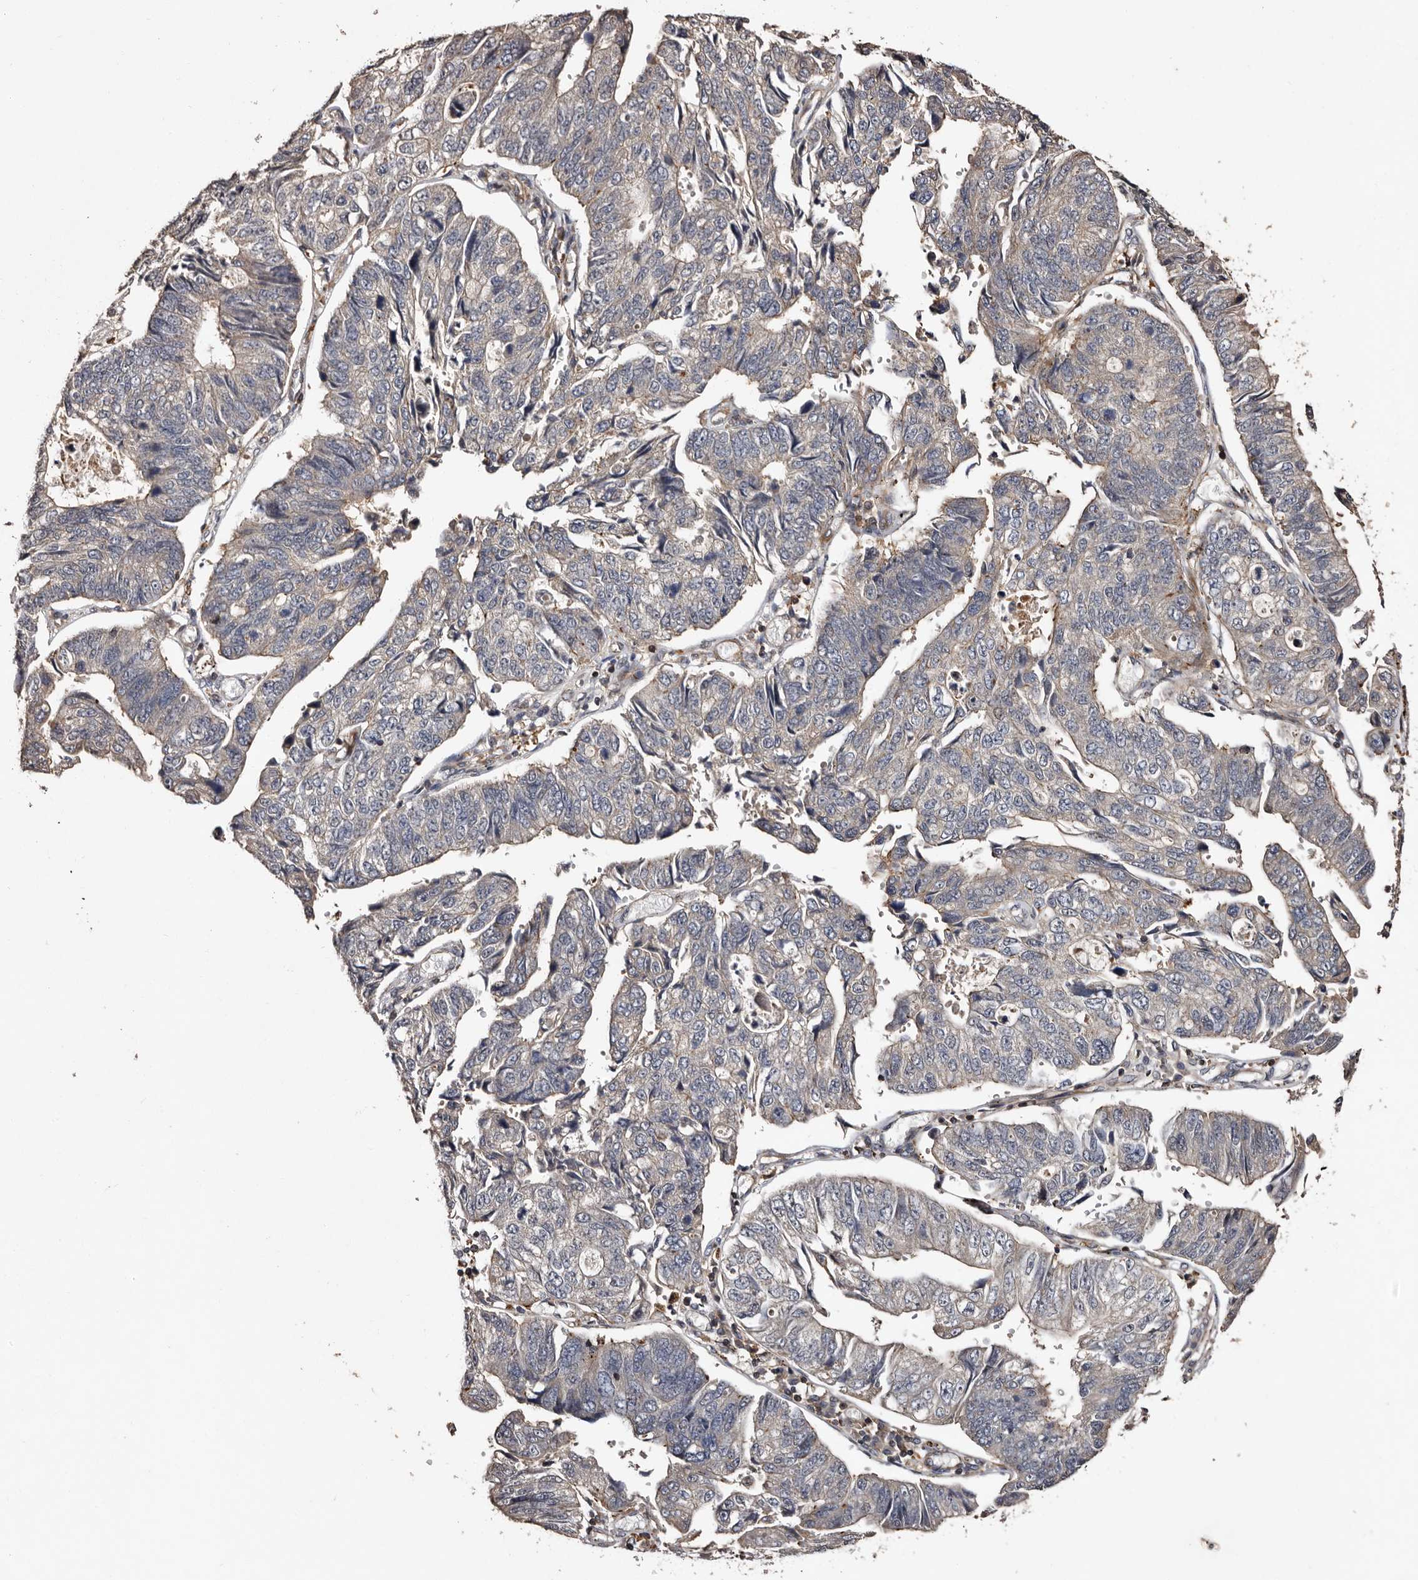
{"staining": {"intensity": "weak", "quantity": "<25%", "location": "cytoplasmic/membranous"}, "tissue": "stomach cancer", "cell_type": "Tumor cells", "image_type": "cancer", "snomed": [{"axis": "morphology", "description": "Adenocarcinoma, NOS"}, {"axis": "topography", "description": "Stomach"}], "caption": "The histopathology image shows no staining of tumor cells in stomach adenocarcinoma. (DAB (3,3'-diaminobenzidine) IHC with hematoxylin counter stain).", "gene": "PRKD3", "patient": {"sex": "male", "age": 59}}